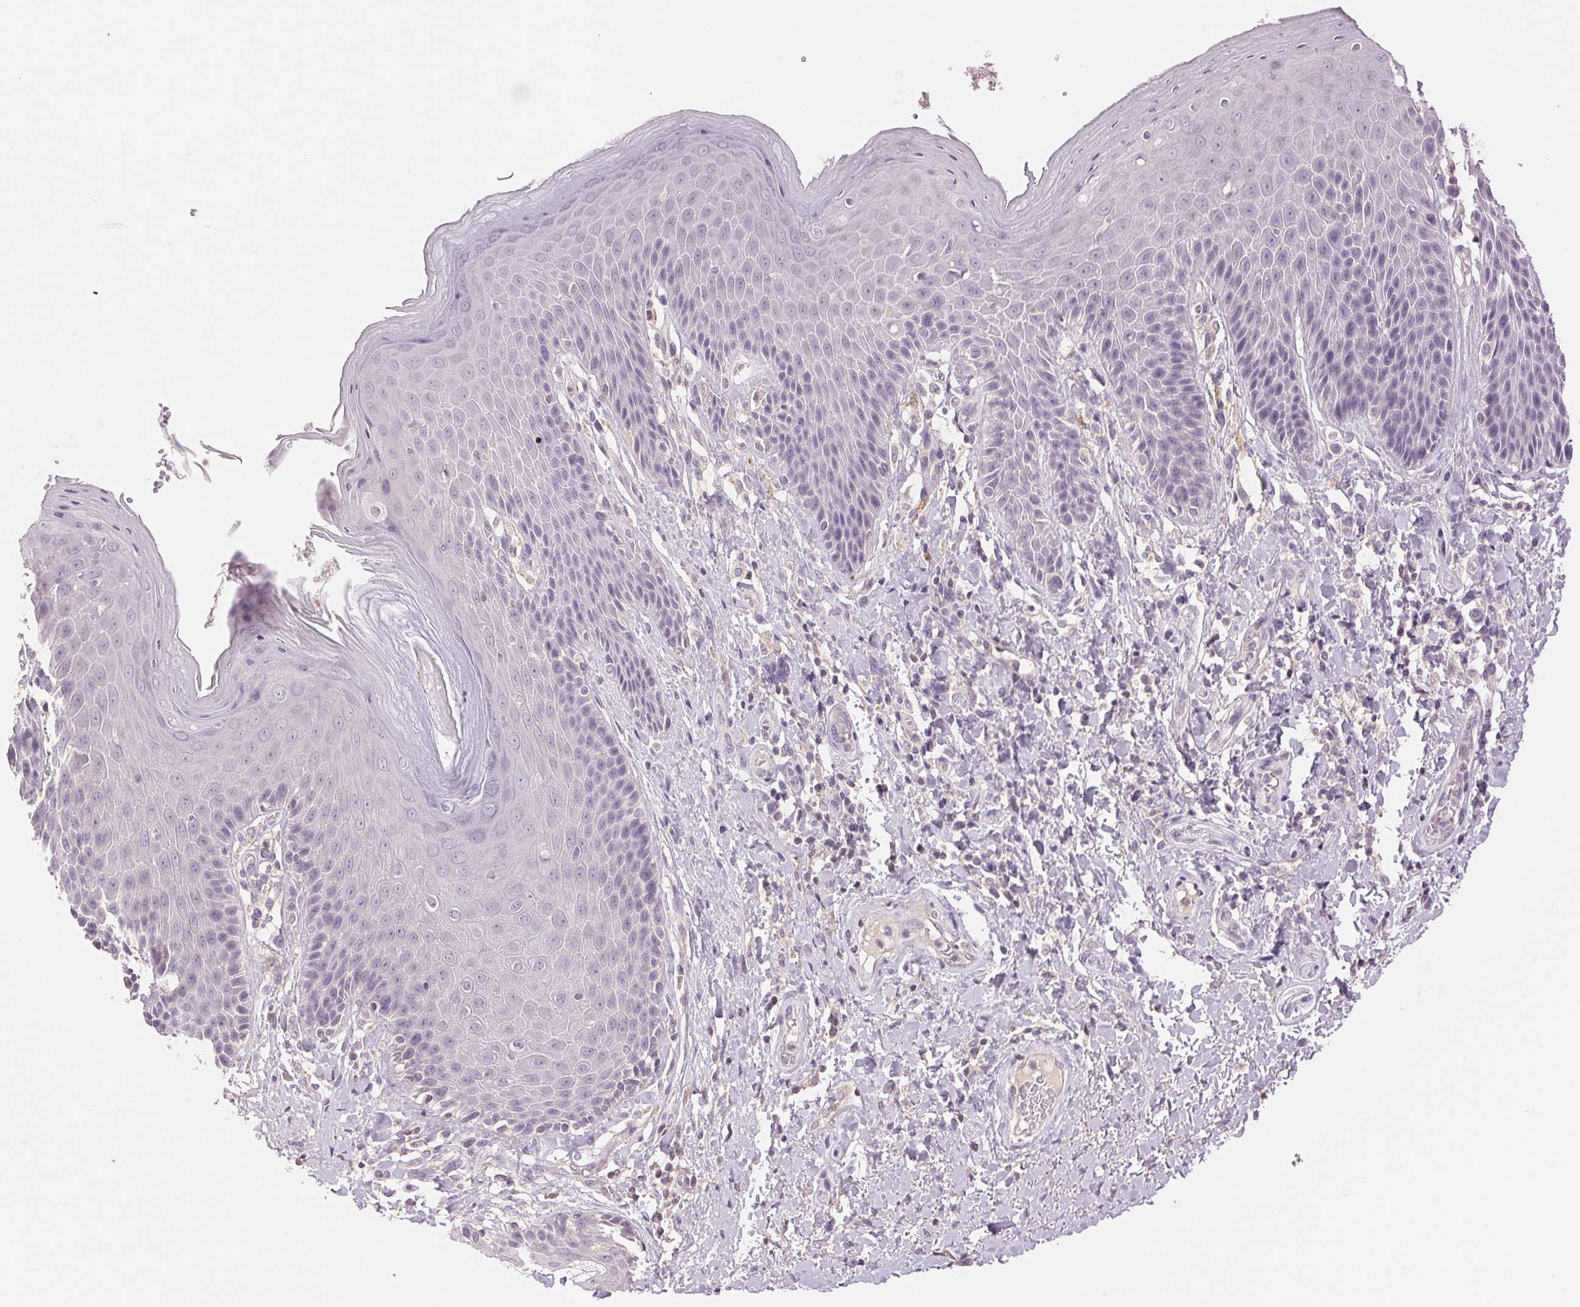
{"staining": {"intensity": "negative", "quantity": "none", "location": "none"}, "tissue": "skin", "cell_type": "Epidermal cells", "image_type": "normal", "snomed": [{"axis": "morphology", "description": "Normal tissue, NOS"}, {"axis": "topography", "description": "Anal"}, {"axis": "topography", "description": "Peripheral nerve tissue"}], "caption": "This is an immunohistochemistry (IHC) micrograph of unremarkable skin. There is no positivity in epidermal cells.", "gene": "FXYD4", "patient": {"sex": "male", "age": 51}}